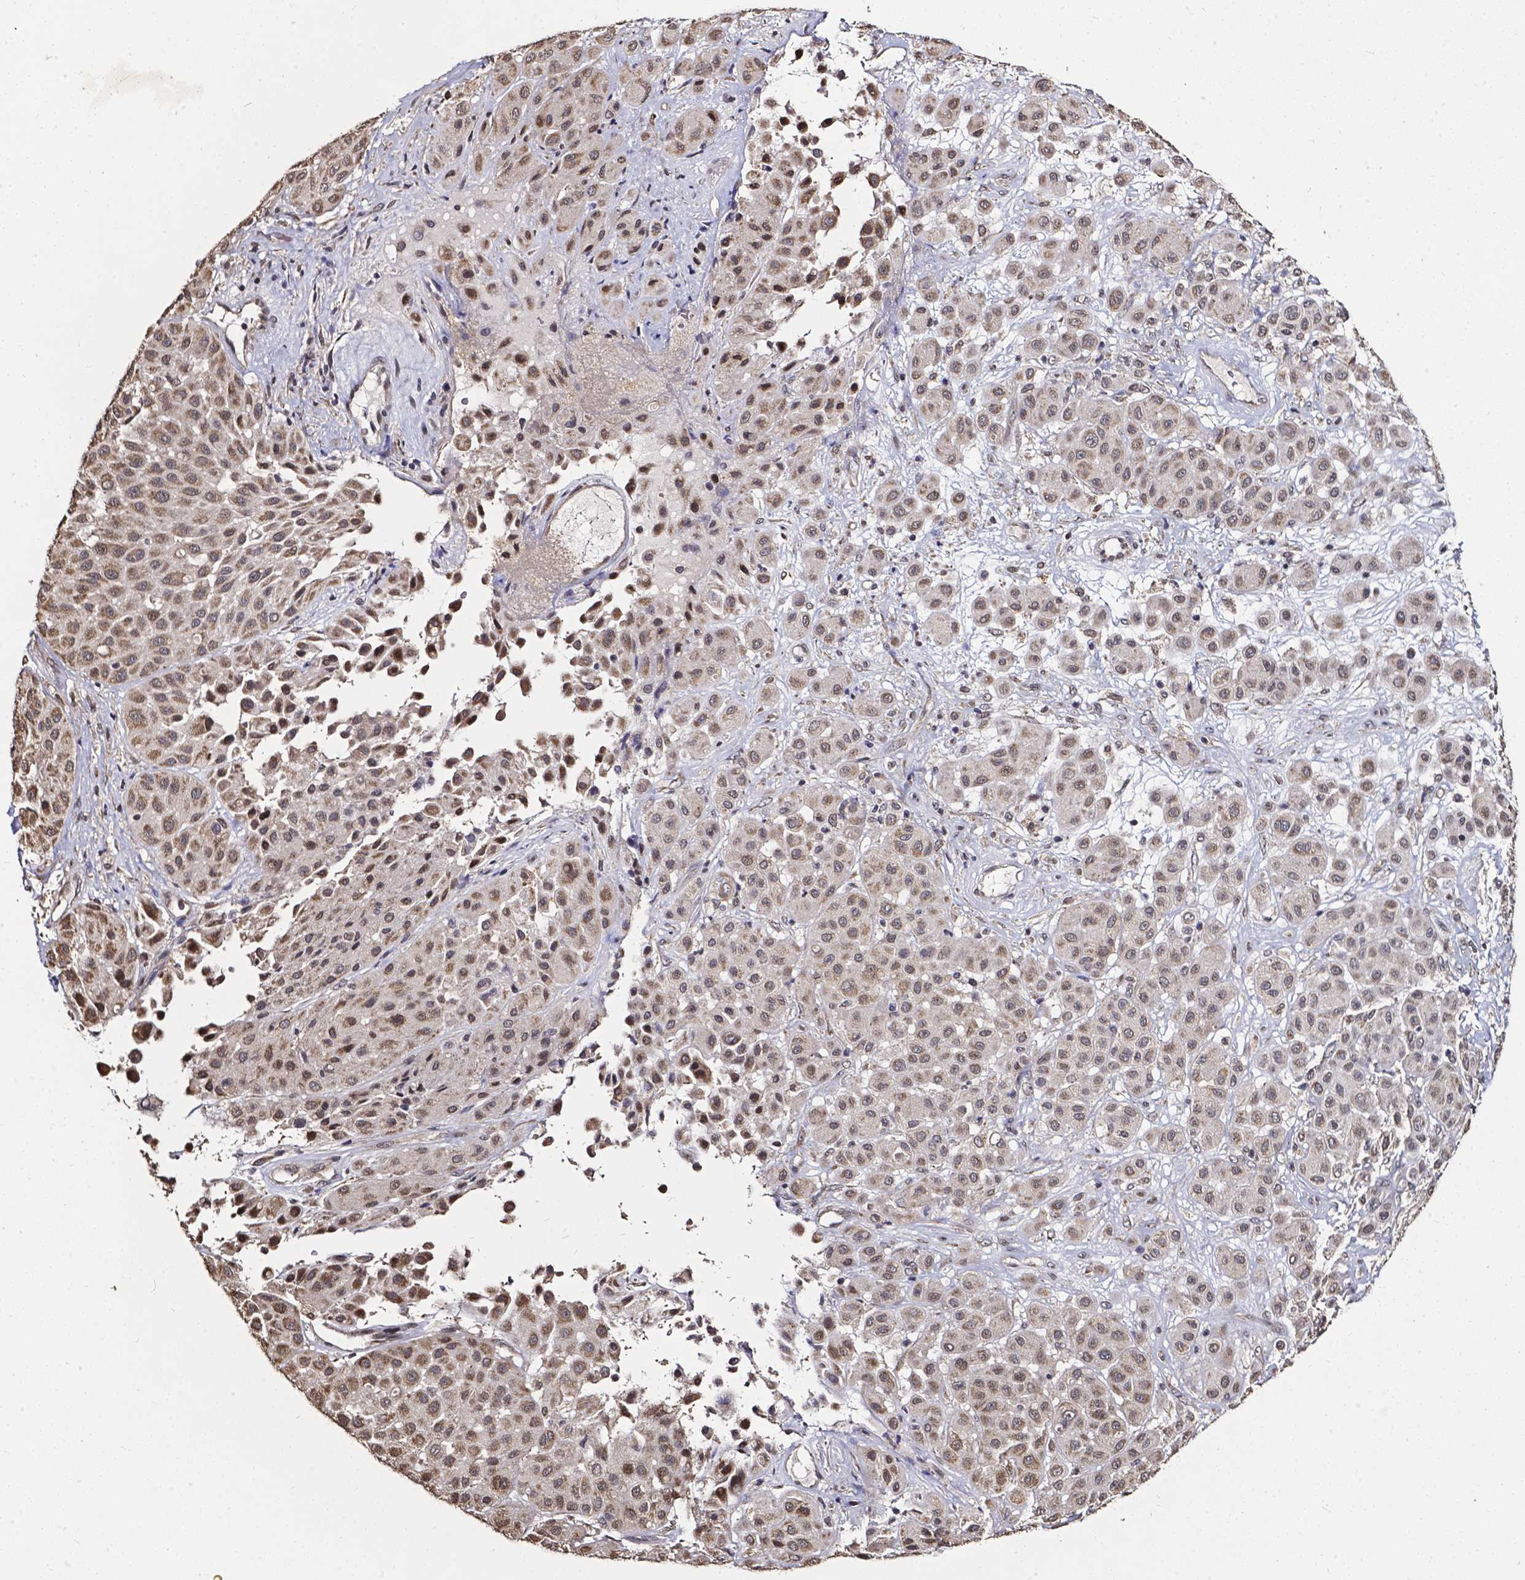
{"staining": {"intensity": "weak", "quantity": "25%-75%", "location": "cytoplasmic/membranous"}, "tissue": "melanoma", "cell_type": "Tumor cells", "image_type": "cancer", "snomed": [{"axis": "morphology", "description": "Malignant melanoma, Metastatic site"}, {"axis": "topography", "description": "Smooth muscle"}], "caption": "Tumor cells display low levels of weak cytoplasmic/membranous staining in about 25%-75% of cells in malignant melanoma (metastatic site). (Stains: DAB (3,3'-diaminobenzidine) in brown, nuclei in blue, Microscopy: brightfield microscopy at high magnification).", "gene": "GLRA2", "patient": {"sex": "male", "age": 41}}